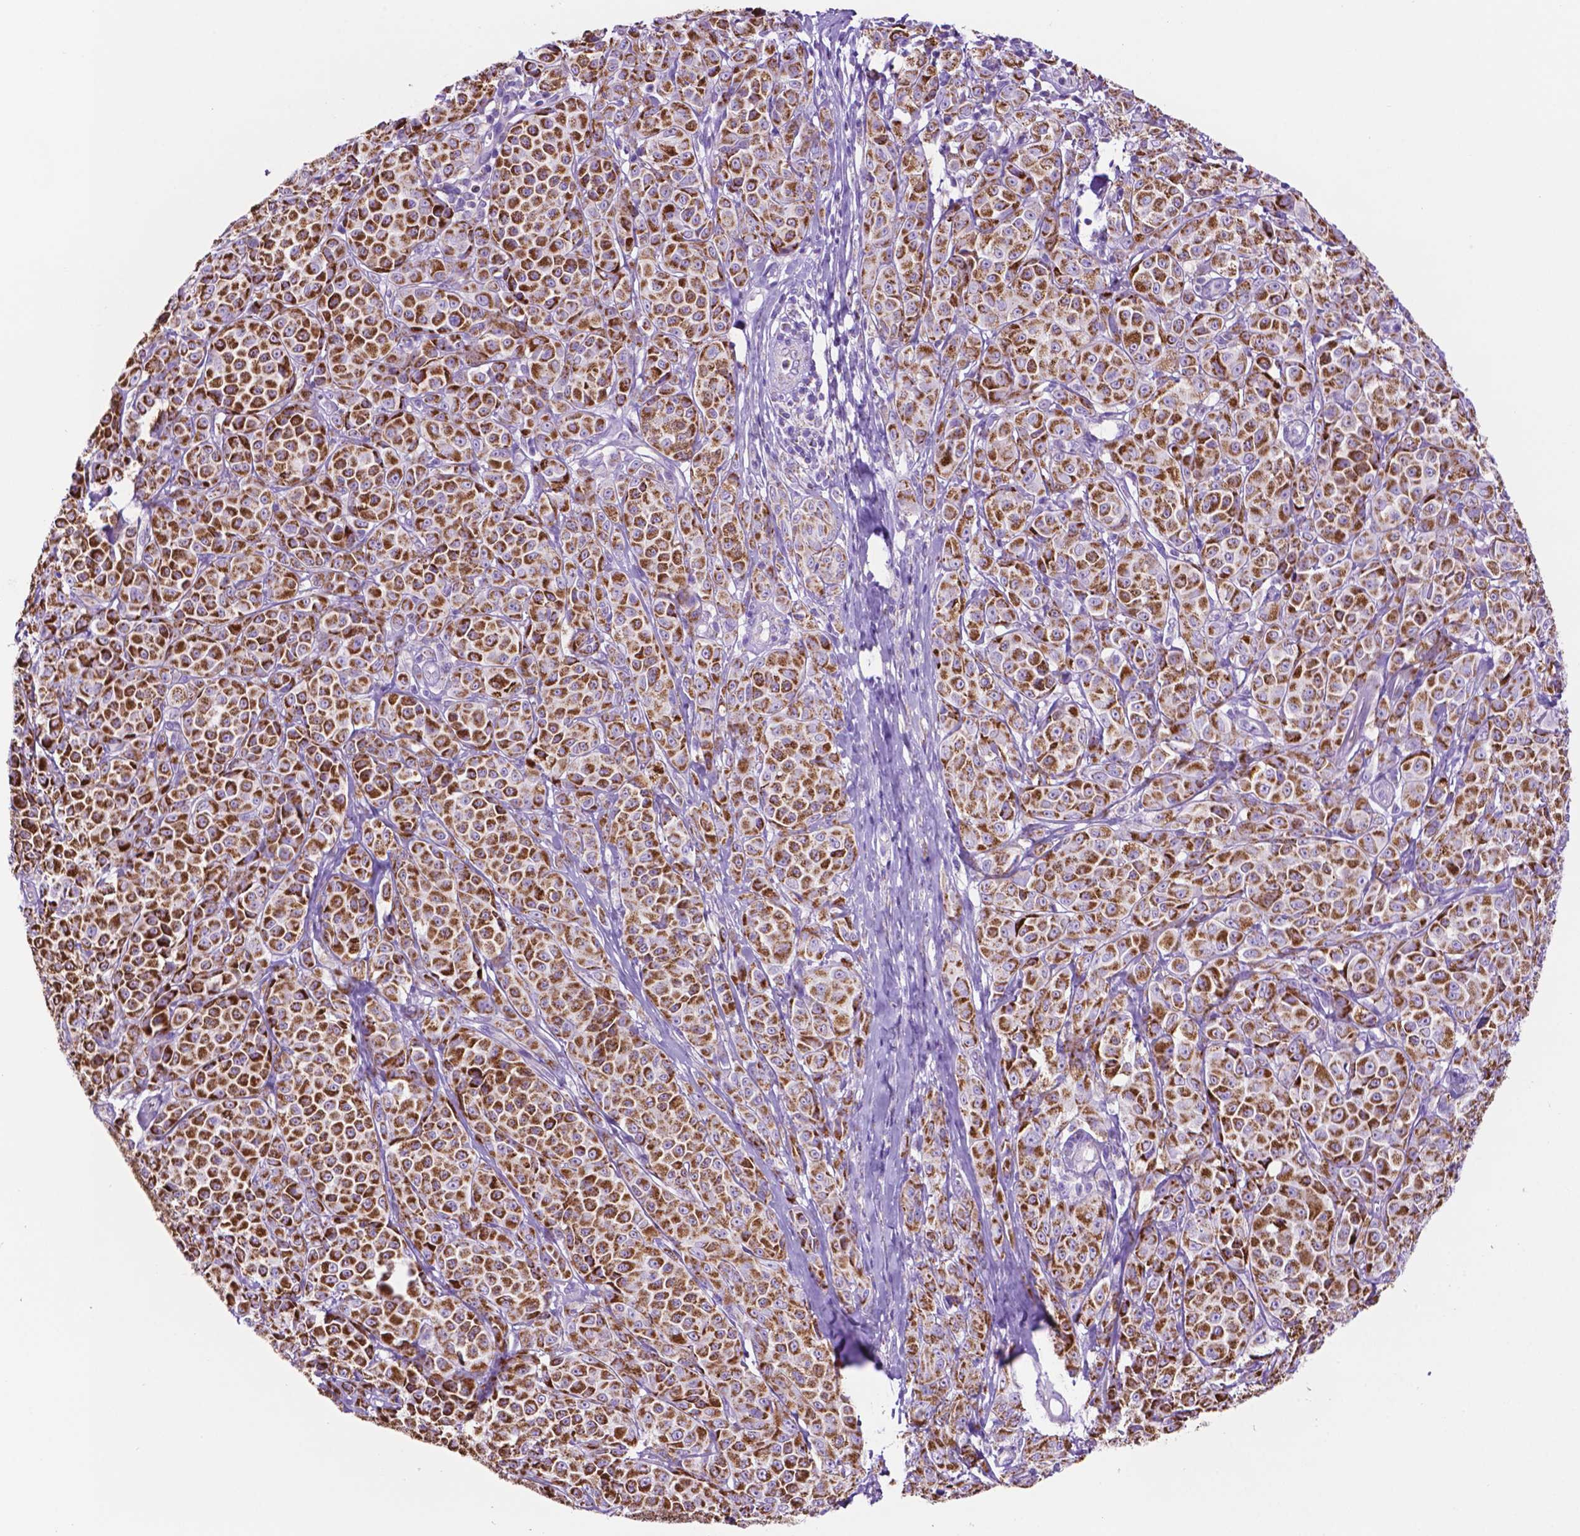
{"staining": {"intensity": "strong", "quantity": ">75%", "location": "cytoplasmic/membranous"}, "tissue": "melanoma", "cell_type": "Tumor cells", "image_type": "cancer", "snomed": [{"axis": "morphology", "description": "Malignant melanoma, NOS"}, {"axis": "topography", "description": "Skin"}], "caption": "Melanoma was stained to show a protein in brown. There is high levels of strong cytoplasmic/membranous expression in about >75% of tumor cells.", "gene": "GDPD5", "patient": {"sex": "male", "age": 89}}